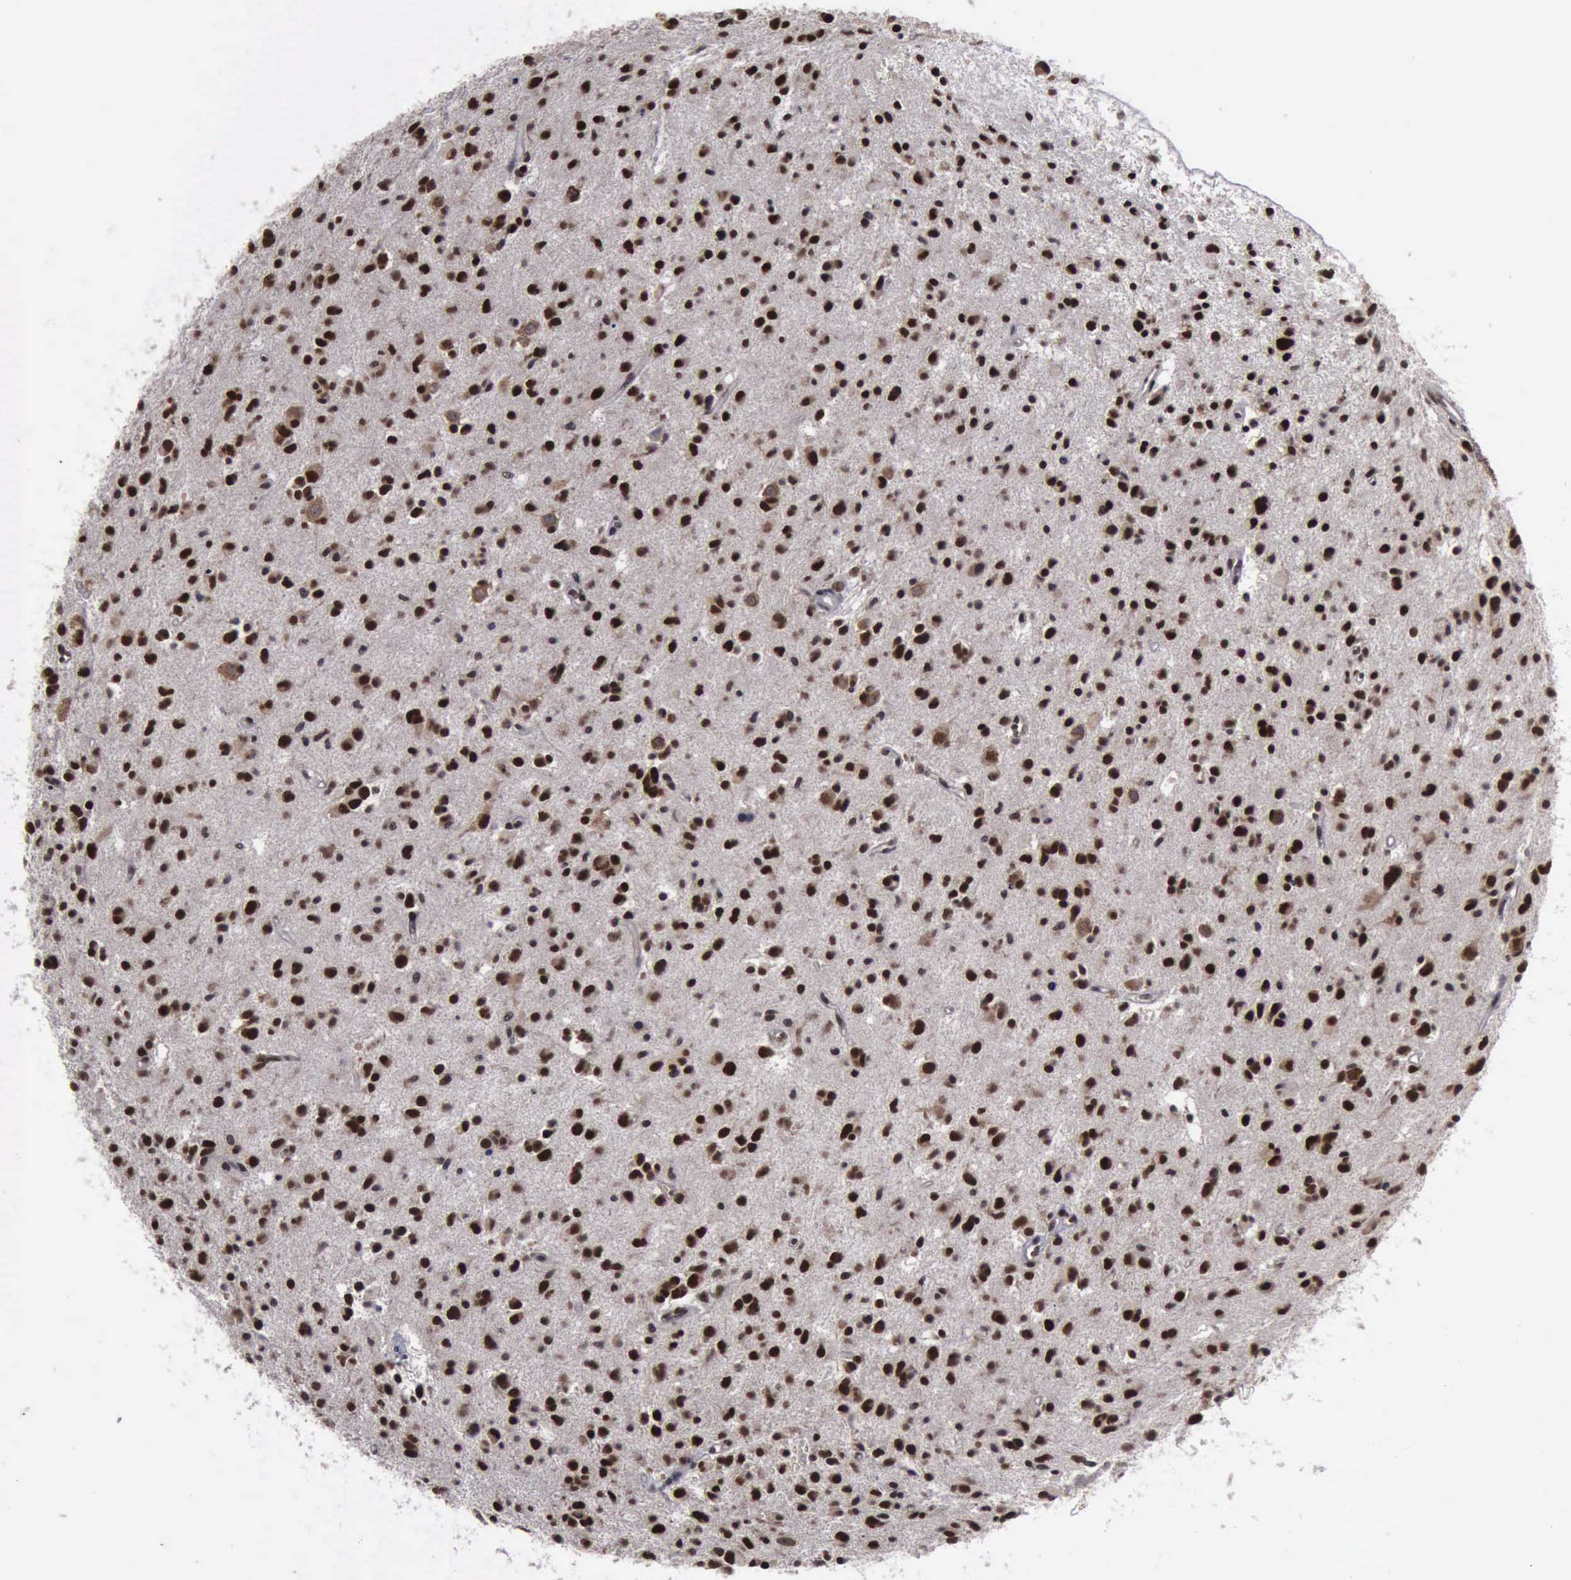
{"staining": {"intensity": "strong", "quantity": ">75%", "location": "cytoplasmic/membranous,nuclear"}, "tissue": "glioma", "cell_type": "Tumor cells", "image_type": "cancer", "snomed": [{"axis": "morphology", "description": "Glioma, malignant, Low grade"}, {"axis": "topography", "description": "Brain"}], "caption": "A histopathology image of human low-grade glioma (malignant) stained for a protein displays strong cytoplasmic/membranous and nuclear brown staining in tumor cells.", "gene": "RTCB", "patient": {"sex": "female", "age": 46}}